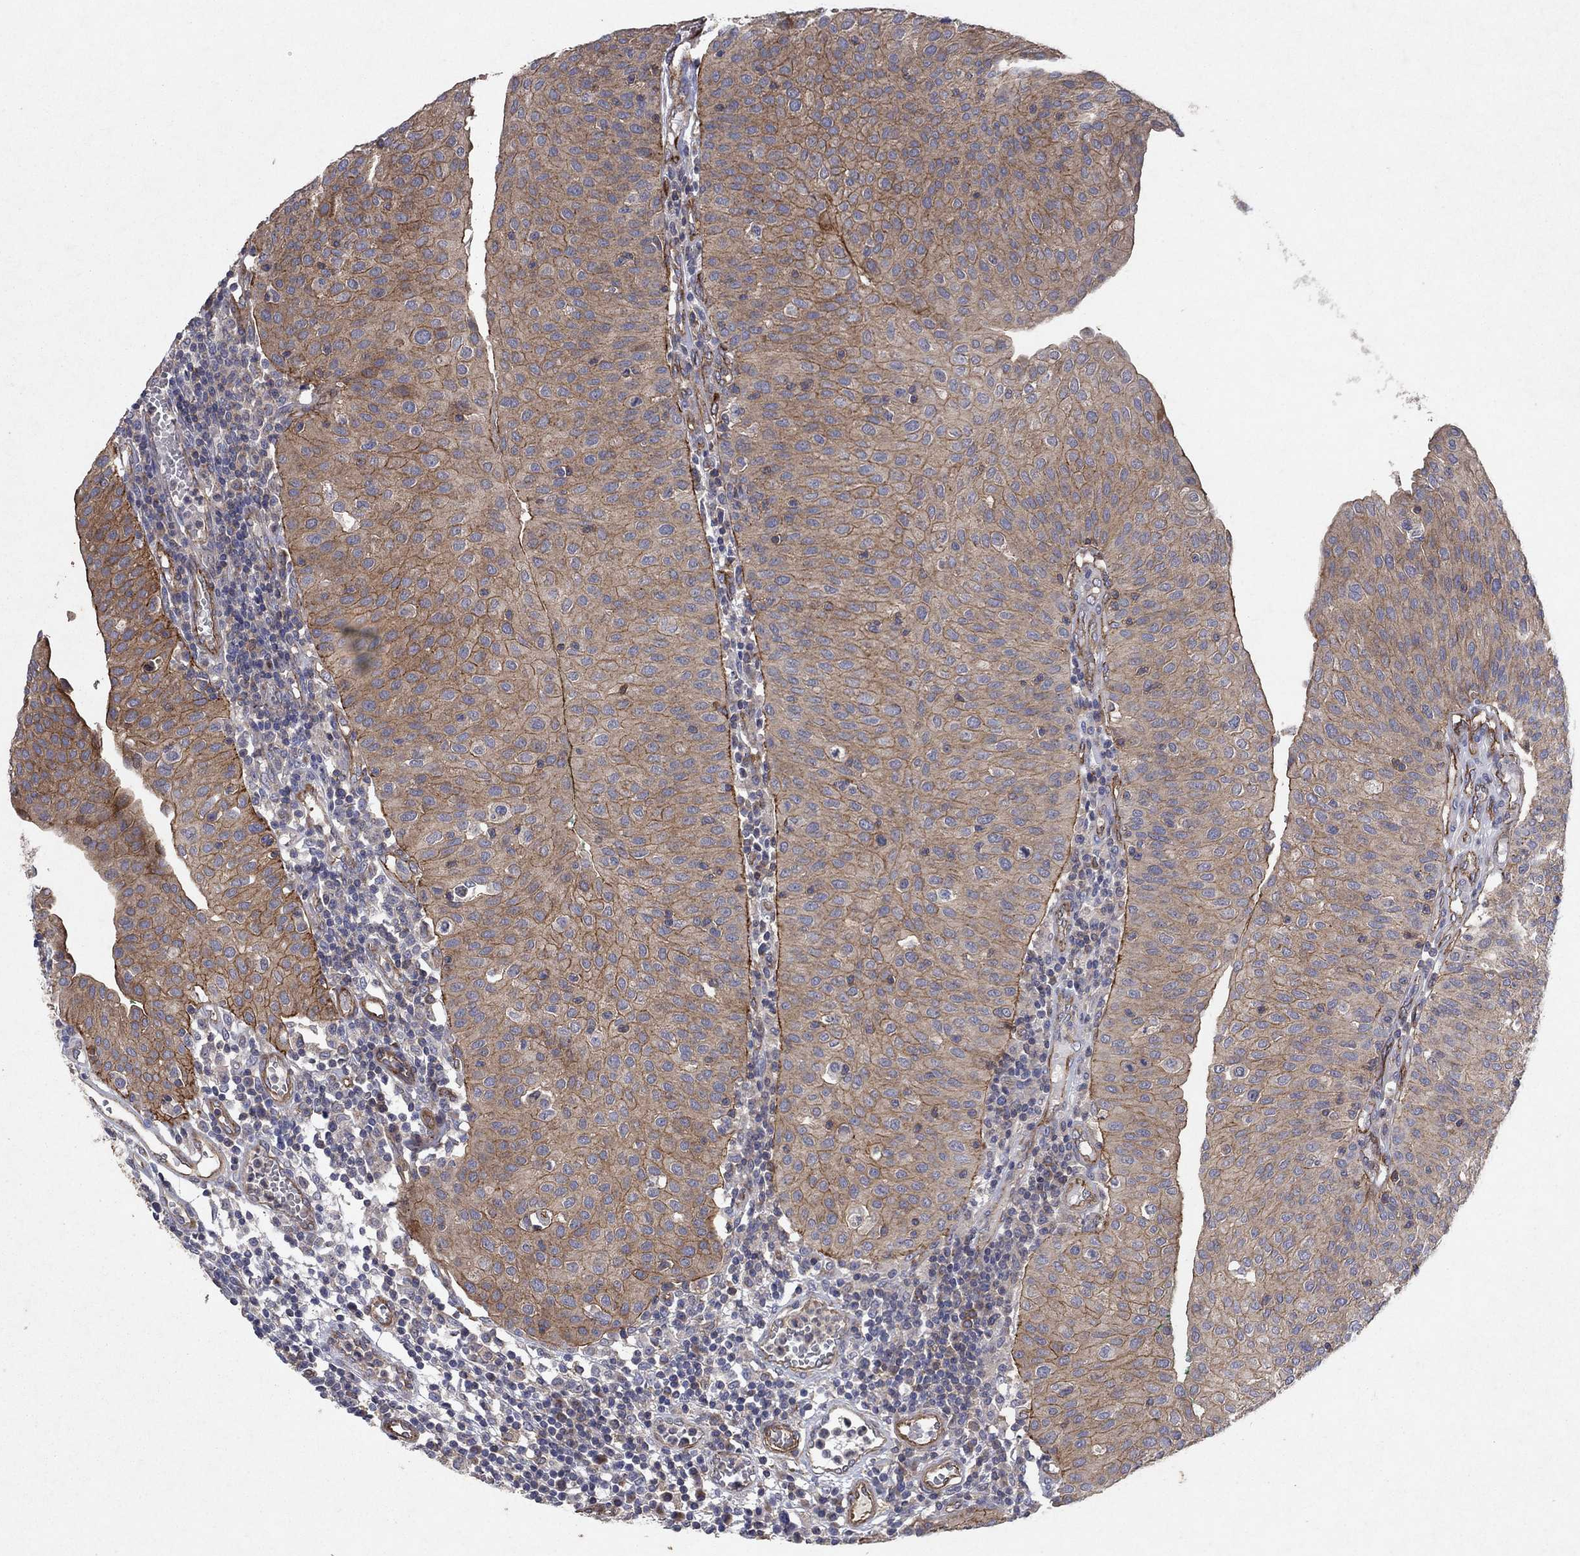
{"staining": {"intensity": "moderate", "quantity": ">75%", "location": "cytoplasmic/membranous"}, "tissue": "urothelial cancer", "cell_type": "Tumor cells", "image_type": "cancer", "snomed": [{"axis": "morphology", "description": "Urothelial carcinoma, Low grade"}, {"axis": "topography", "description": "Urinary bladder"}], "caption": "DAB immunohistochemical staining of urothelial carcinoma (low-grade) exhibits moderate cytoplasmic/membranous protein positivity in about >75% of tumor cells. The protein is shown in brown color, while the nuclei are stained blue.", "gene": "FRG1", "patient": {"sex": "male", "age": 54}}